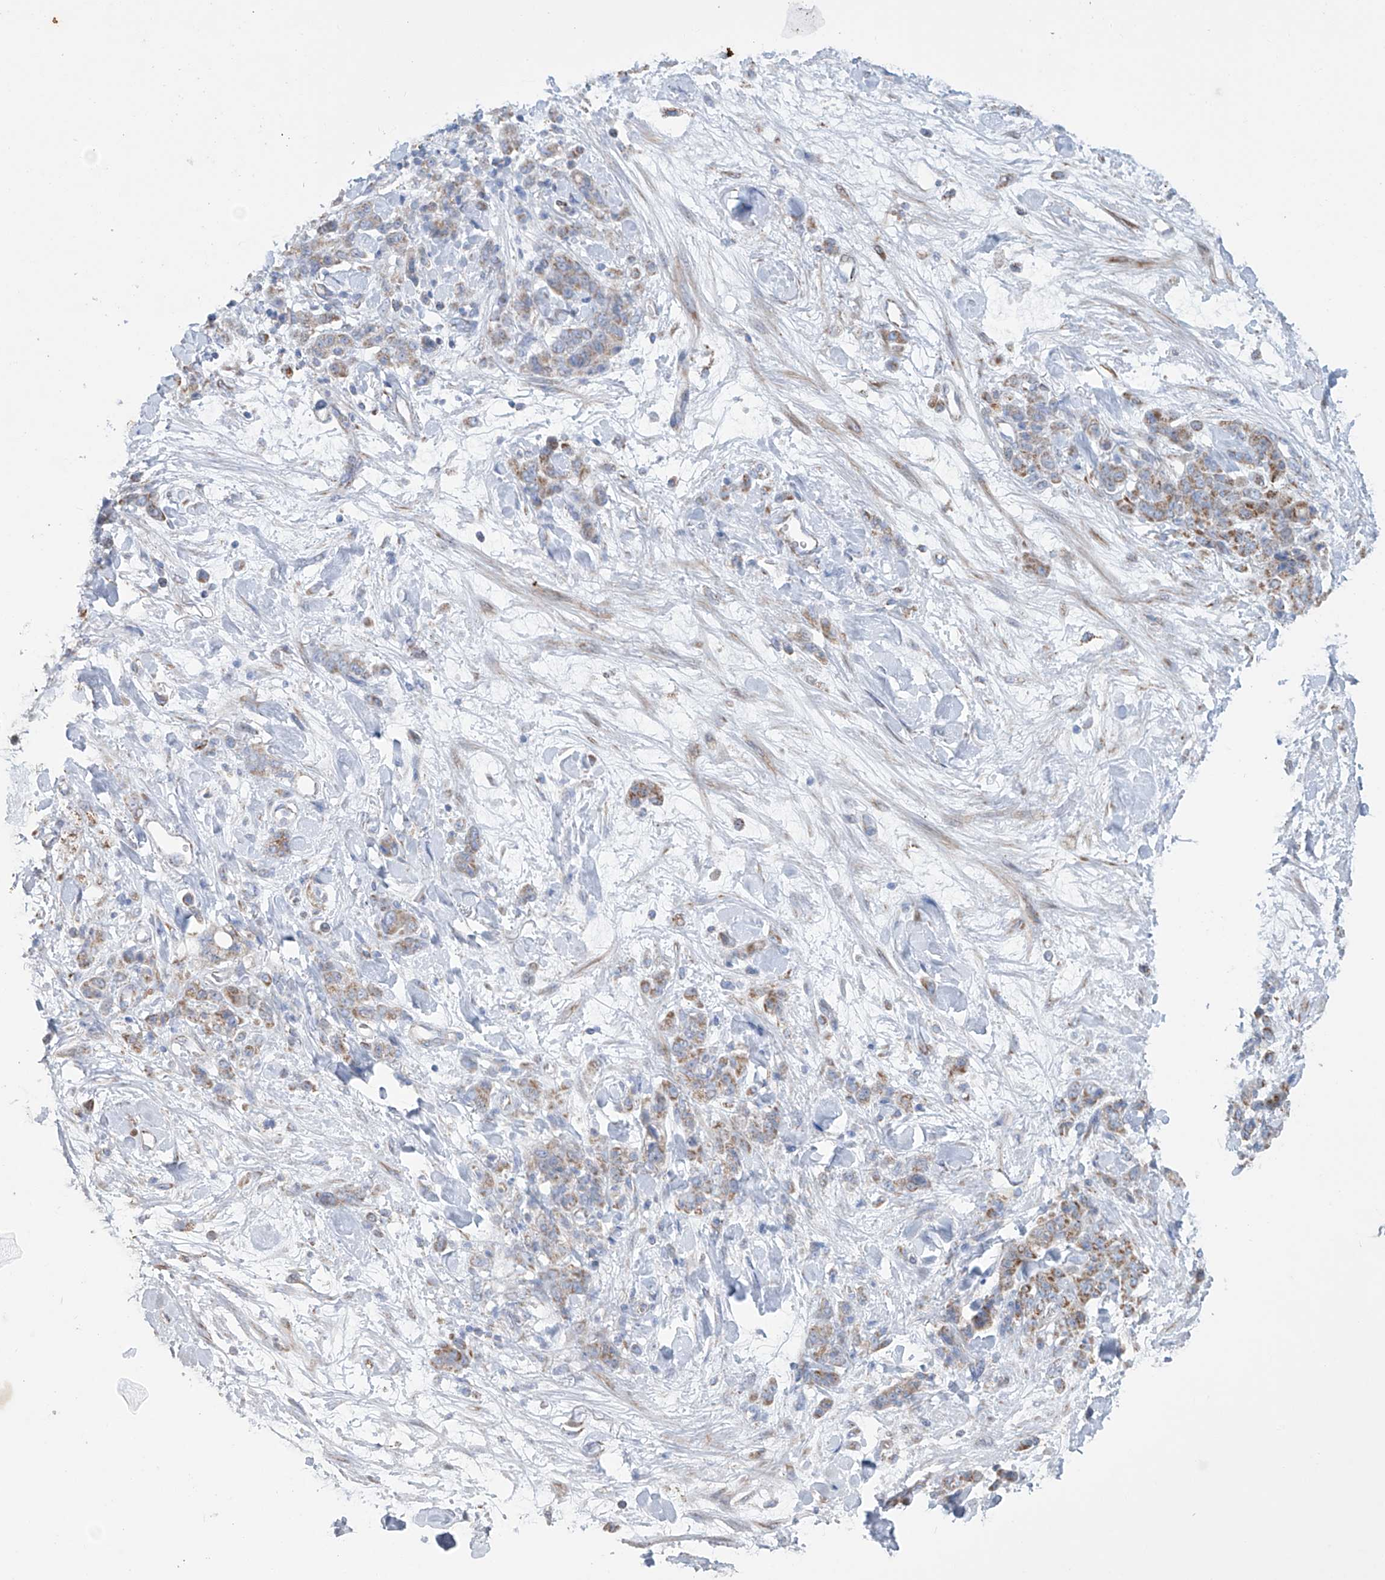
{"staining": {"intensity": "moderate", "quantity": "25%-75%", "location": "cytoplasmic/membranous"}, "tissue": "stomach cancer", "cell_type": "Tumor cells", "image_type": "cancer", "snomed": [{"axis": "morphology", "description": "Normal tissue, NOS"}, {"axis": "morphology", "description": "Adenocarcinoma, NOS"}, {"axis": "topography", "description": "Stomach"}], "caption": "IHC photomicrograph of neoplastic tissue: human stomach cancer (adenocarcinoma) stained using IHC exhibits medium levels of moderate protein expression localized specifically in the cytoplasmic/membranous of tumor cells, appearing as a cytoplasmic/membranous brown color.", "gene": "ALDH6A1", "patient": {"sex": "male", "age": 82}}